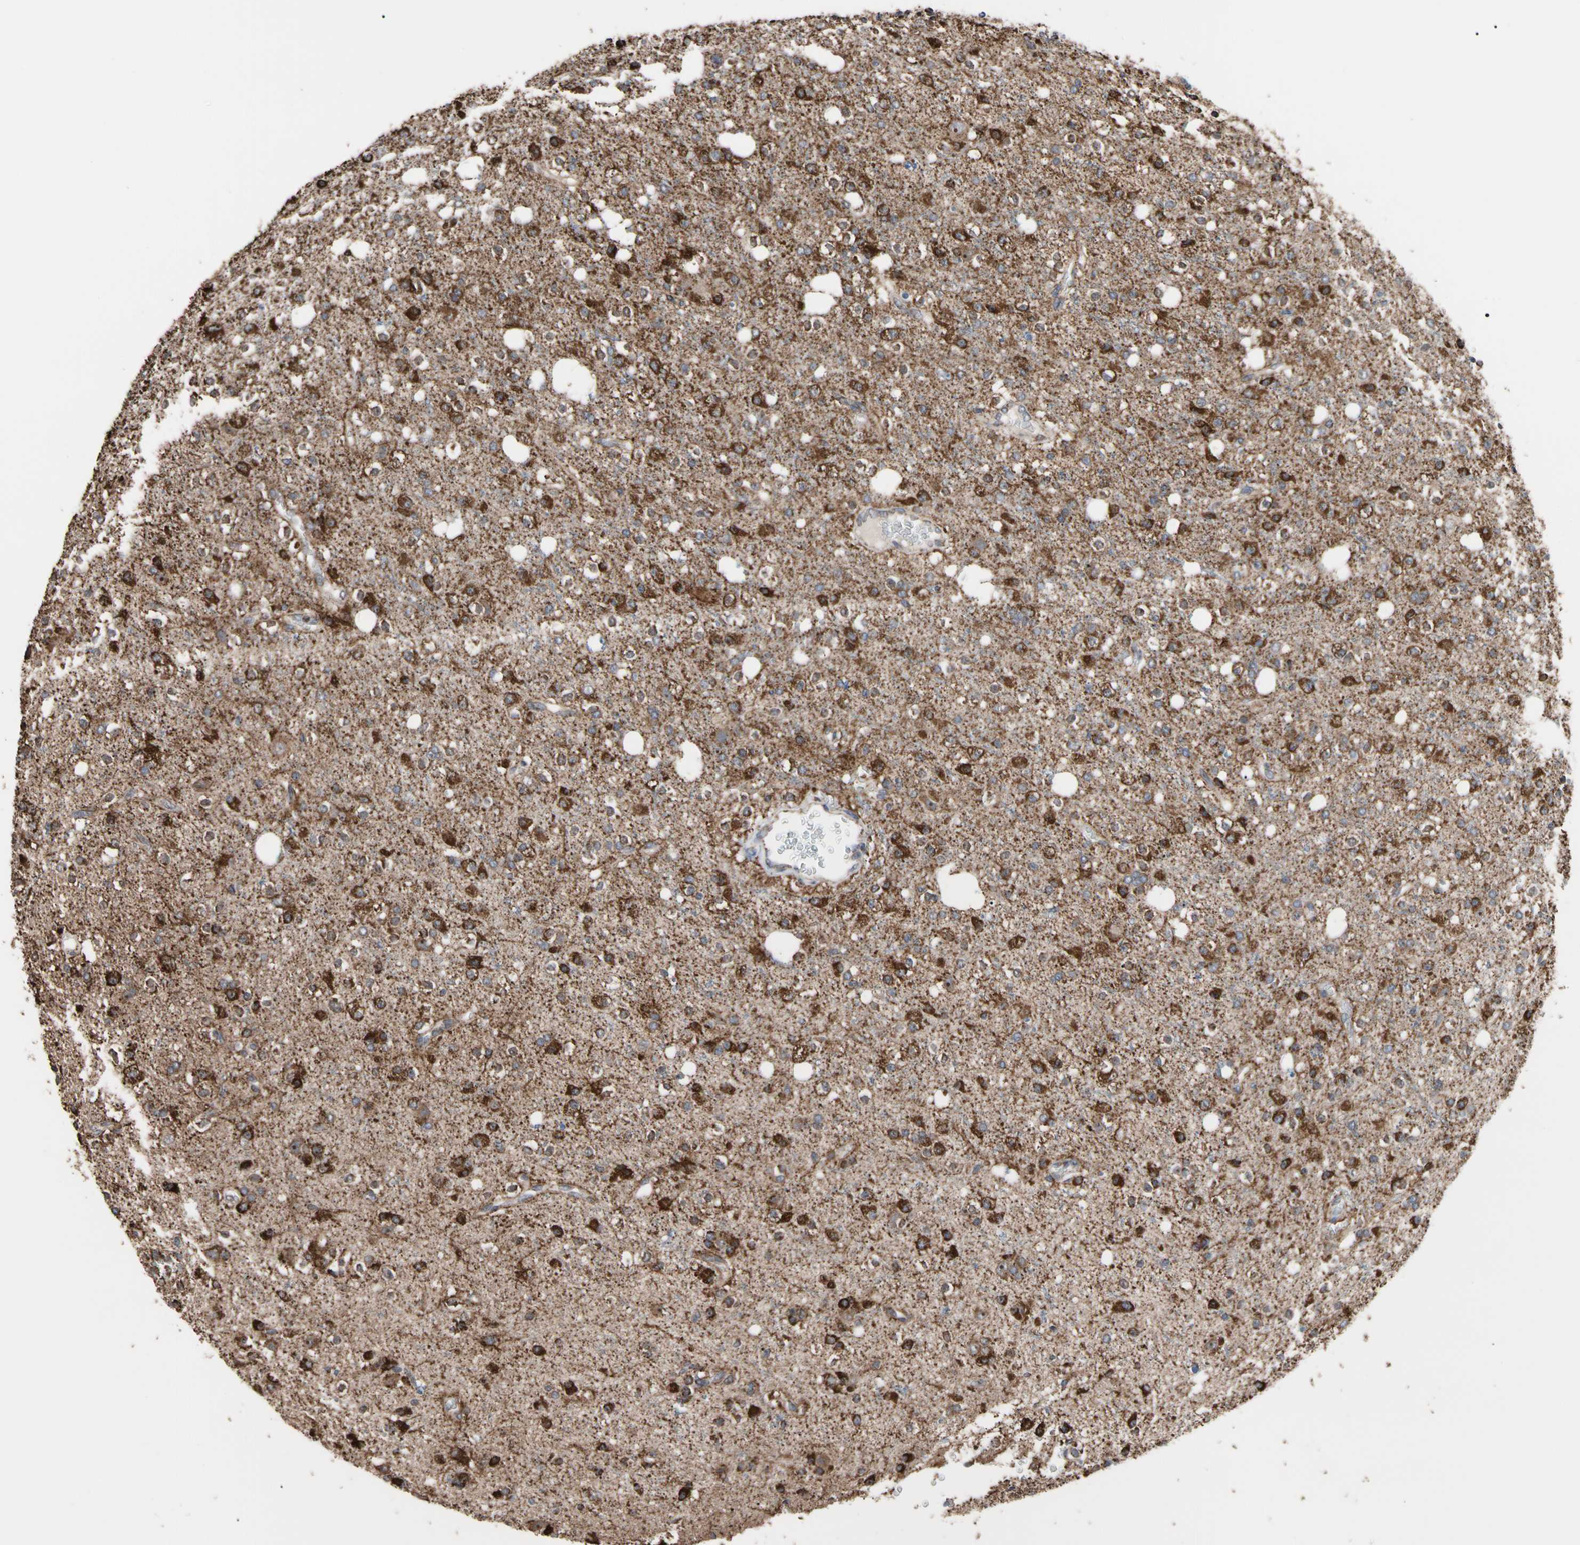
{"staining": {"intensity": "strong", "quantity": ">75%", "location": "cytoplasmic/membranous"}, "tissue": "glioma", "cell_type": "Tumor cells", "image_type": "cancer", "snomed": [{"axis": "morphology", "description": "Glioma, malignant, High grade"}, {"axis": "topography", "description": "Brain"}], "caption": "Immunohistochemistry photomicrograph of glioma stained for a protein (brown), which demonstrates high levels of strong cytoplasmic/membranous positivity in about >75% of tumor cells.", "gene": "FAM110B", "patient": {"sex": "male", "age": 47}}